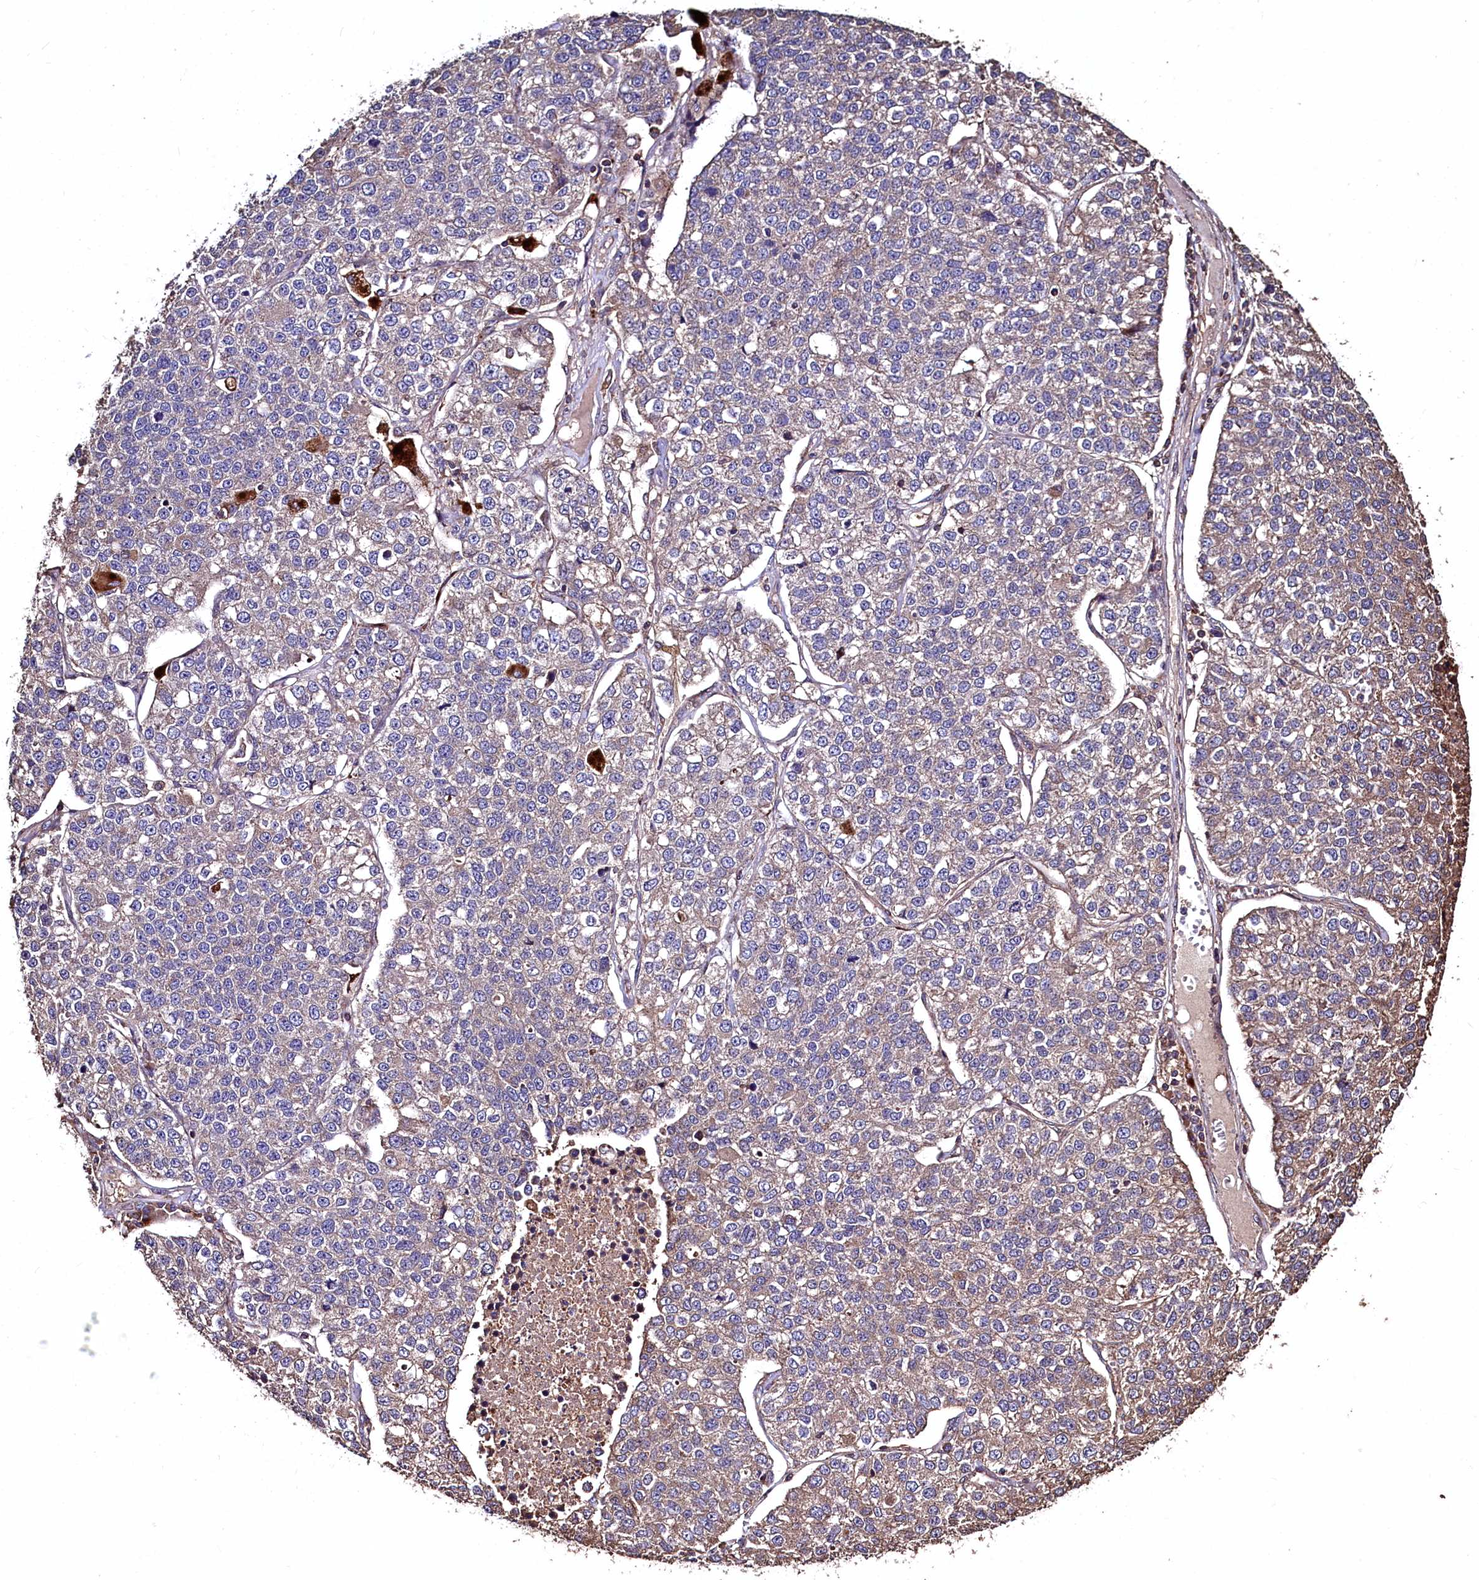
{"staining": {"intensity": "negative", "quantity": "none", "location": "none"}, "tissue": "lung cancer", "cell_type": "Tumor cells", "image_type": "cancer", "snomed": [{"axis": "morphology", "description": "Adenocarcinoma, NOS"}, {"axis": "topography", "description": "Lung"}], "caption": "Immunohistochemistry (IHC) of lung cancer (adenocarcinoma) displays no staining in tumor cells.", "gene": "TMEM98", "patient": {"sex": "male", "age": 49}}